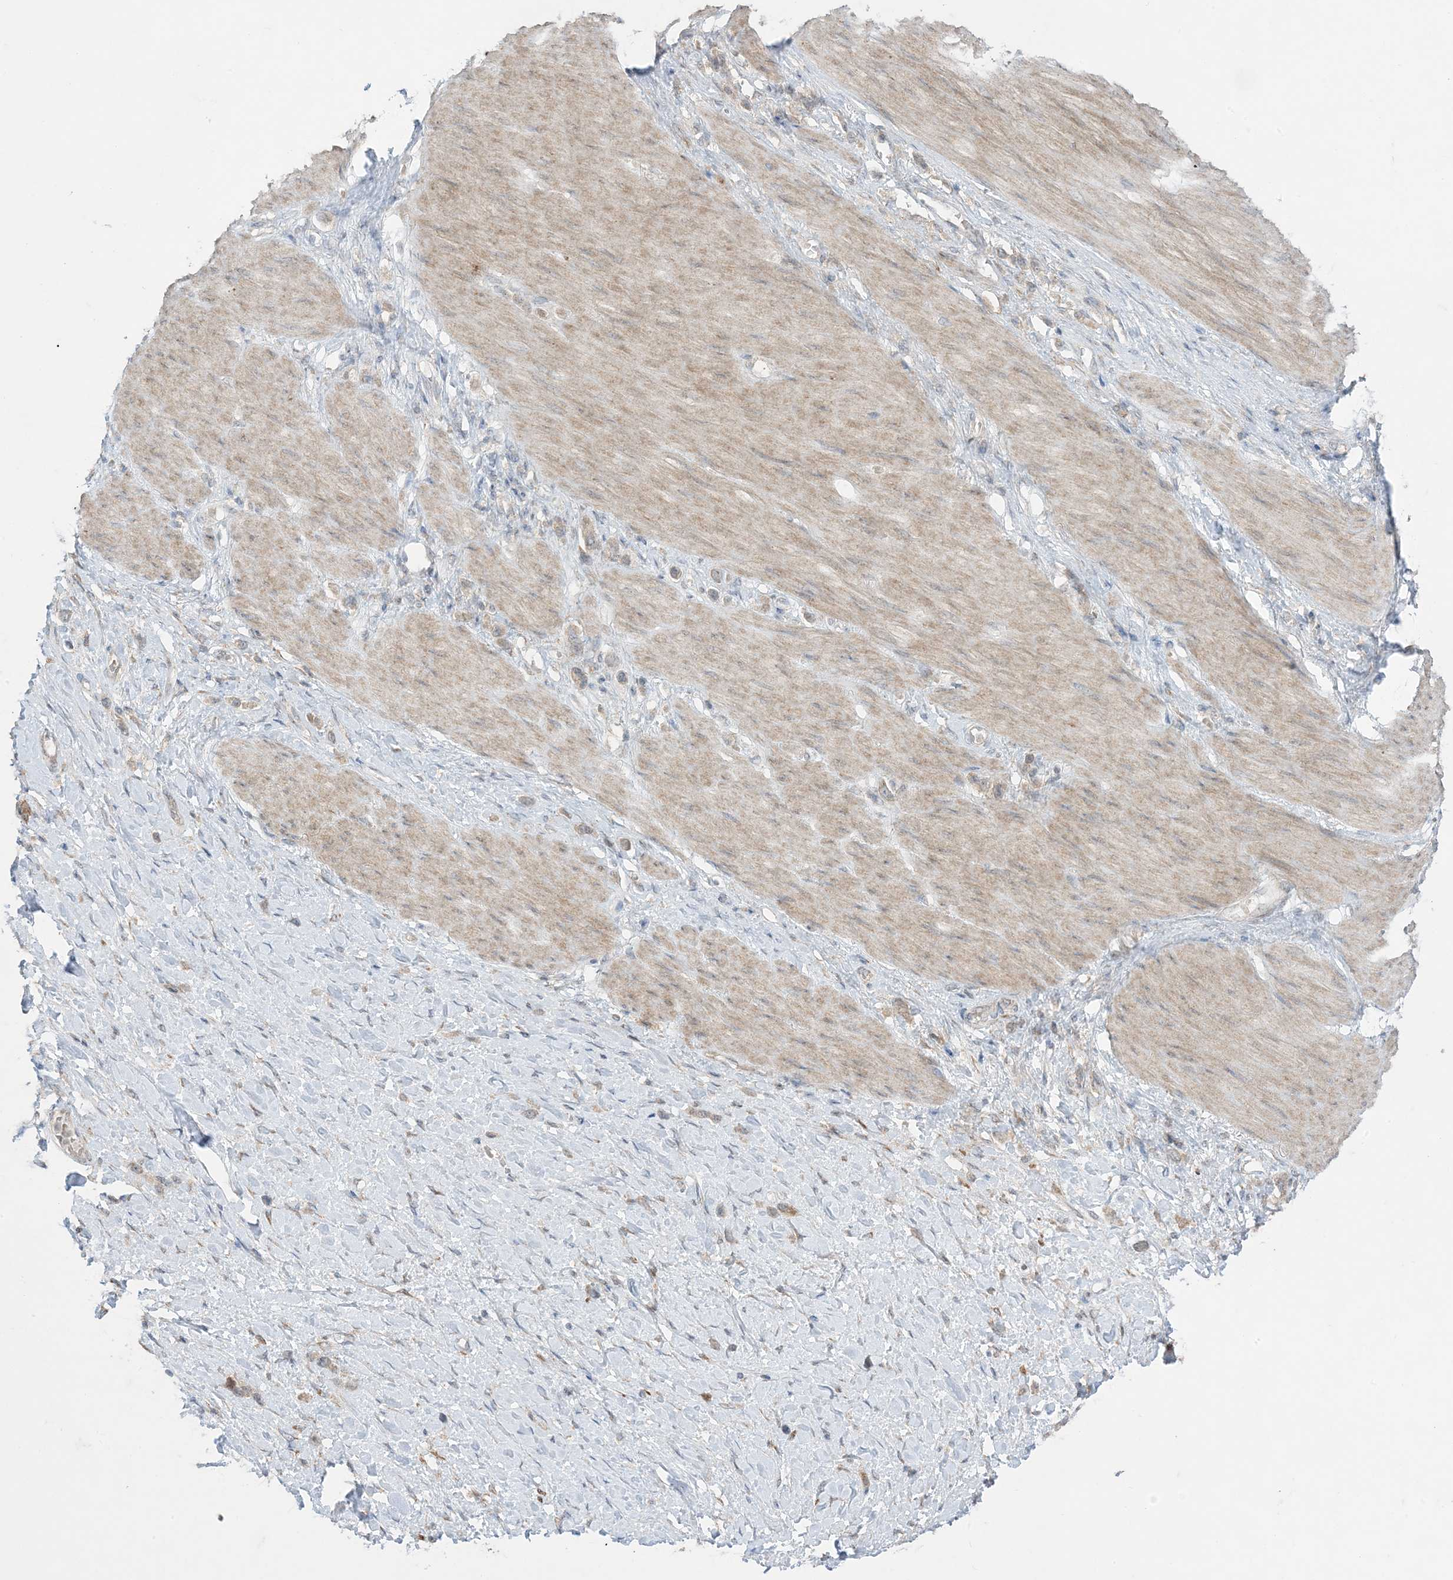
{"staining": {"intensity": "negative", "quantity": "none", "location": "none"}, "tissue": "stomach cancer", "cell_type": "Tumor cells", "image_type": "cancer", "snomed": [{"axis": "morphology", "description": "Adenocarcinoma, NOS"}, {"axis": "topography", "description": "Stomach"}], "caption": "High power microscopy image of an immunohistochemistry histopathology image of adenocarcinoma (stomach), revealing no significant expression in tumor cells. Brightfield microscopy of immunohistochemistry stained with DAB (3,3'-diaminobenzidine) (brown) and hematoxylin (blue), captured at high magnification.", "gene": "ODC1", "patient": {"sex": "female", "age": 65}}